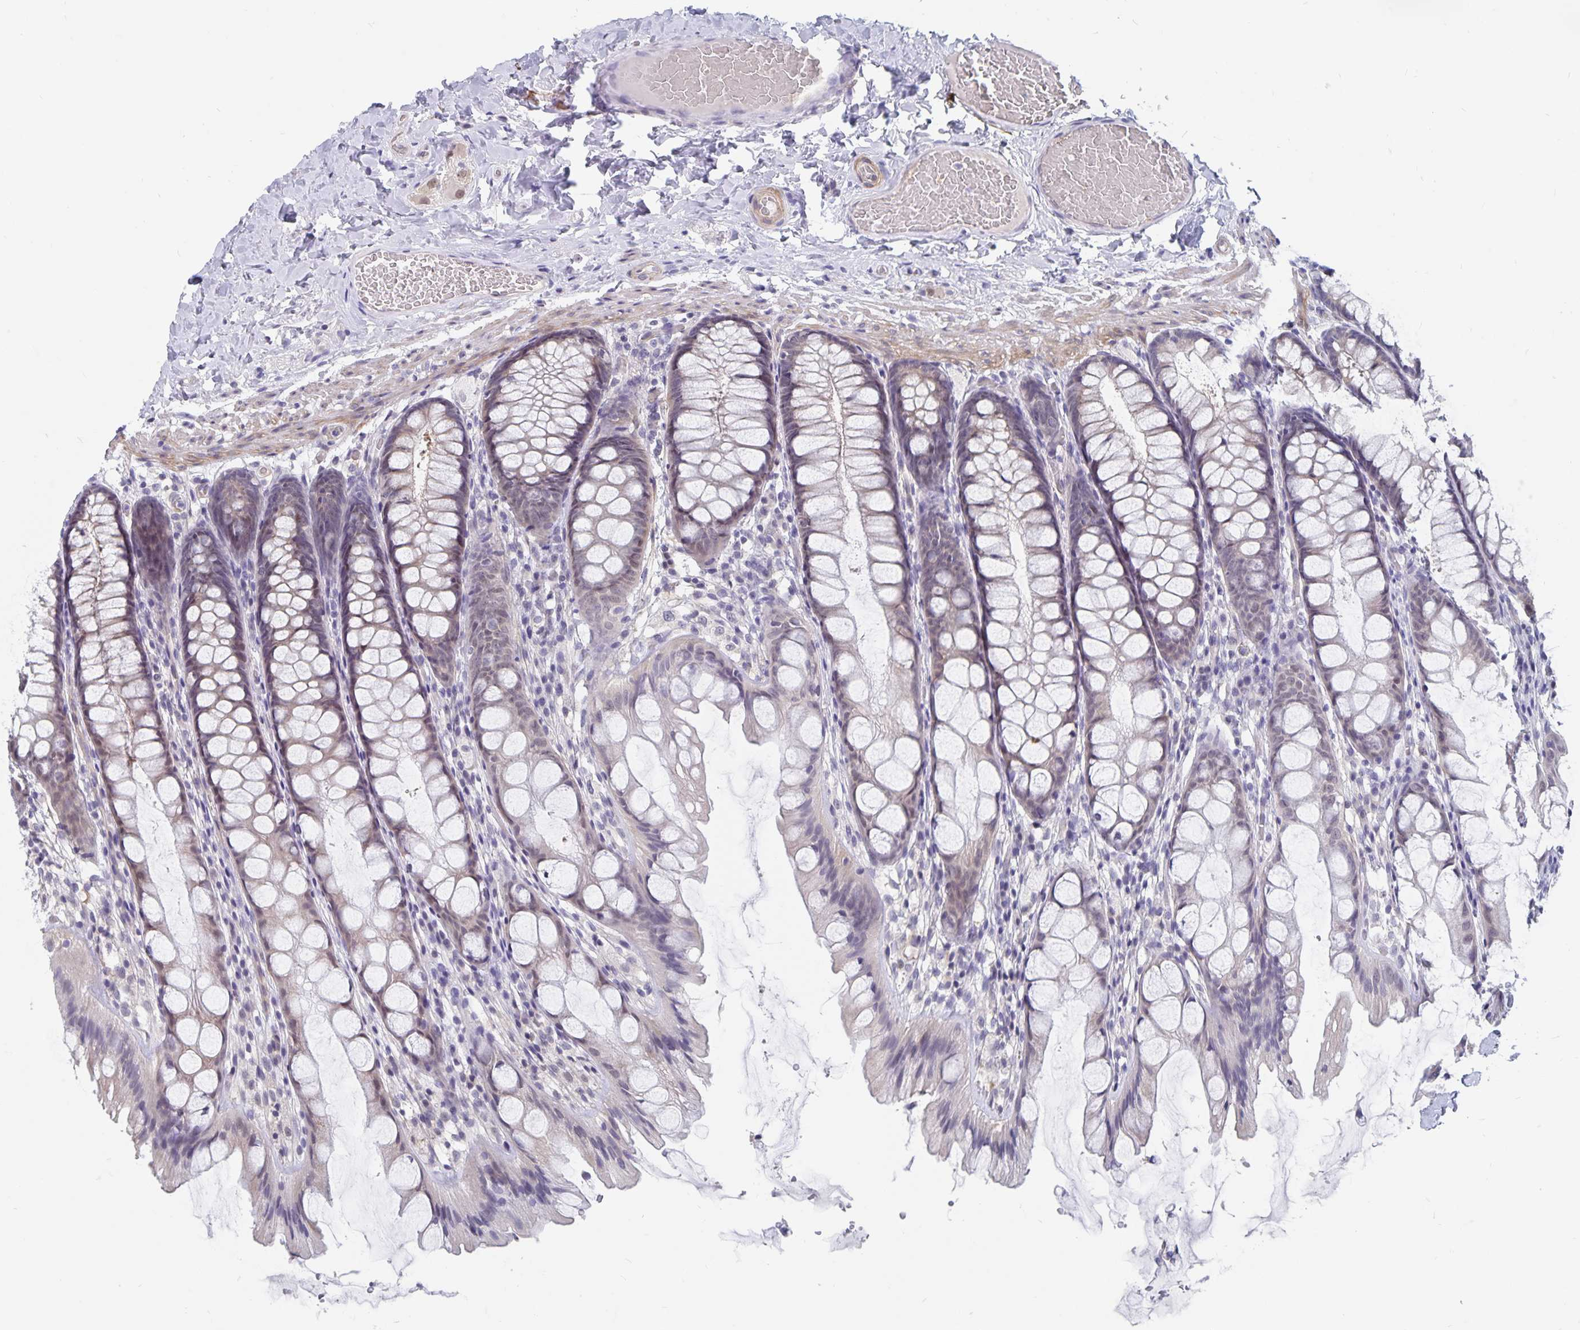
{"staining": {"intensity": "negative", "quantity": "none", "location": "none"}, "tissue": "colon", "cell_type": "Endothelial cells", "image_type": "normal", "snomed": [{"axis": "morphology", "description": "Normal tissue, NOS"}, {"axis": "topography", "description": "Colon"}], "caption": "Photomicrograph shows no significant protein positivity in endothelial cells of normal colon. (DAB immunohistochemistry visualized using brightfield microscopy, high magnification).", "gene": "BAG6", "patient": {"sex": "male", "age": 47}}